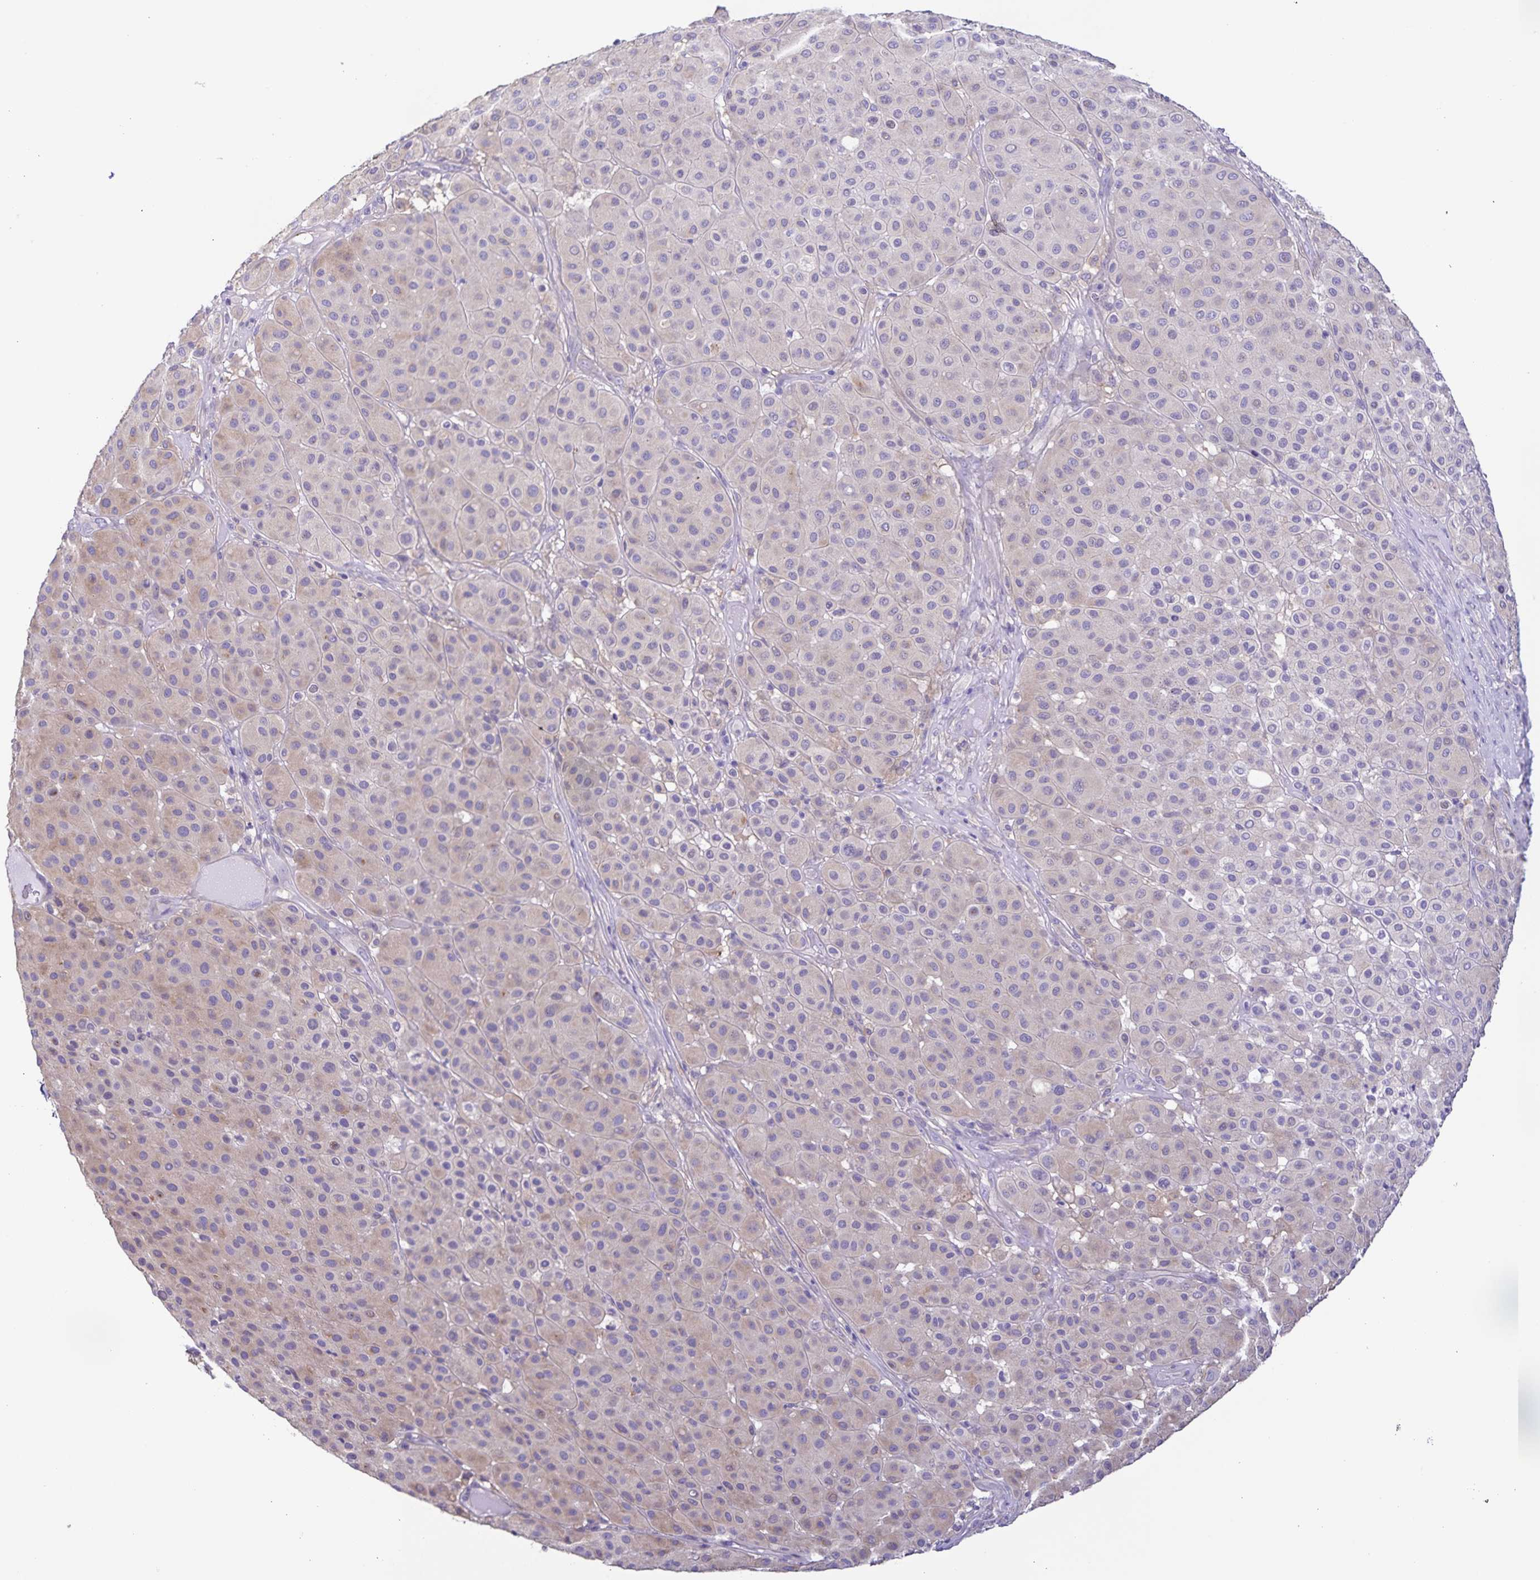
{"staining": {"intensity": "weak", "quantity": "<25%", "location": "cytoplasmic/membranous"}, "tissue": "melanoma", "cell_type": "Tumor cells", "image_type": "cancer", "snomed": [{"axis": "morphology", "description": "Malignant melanoma, Metastatic site"}, {"axis": "topography", "description": "Smooth muscle"}], "caption": "DAB (3,3'-diaminobenzidine) immunohistochemical staining of human melanoma displays no significant staining in tumor cells. The staining is performed using DAB brown chromogen with nuclei counter-stained in using hematoxylin.", "gene": "BOLL", "patient": {"sex": "male", "age": 41}}